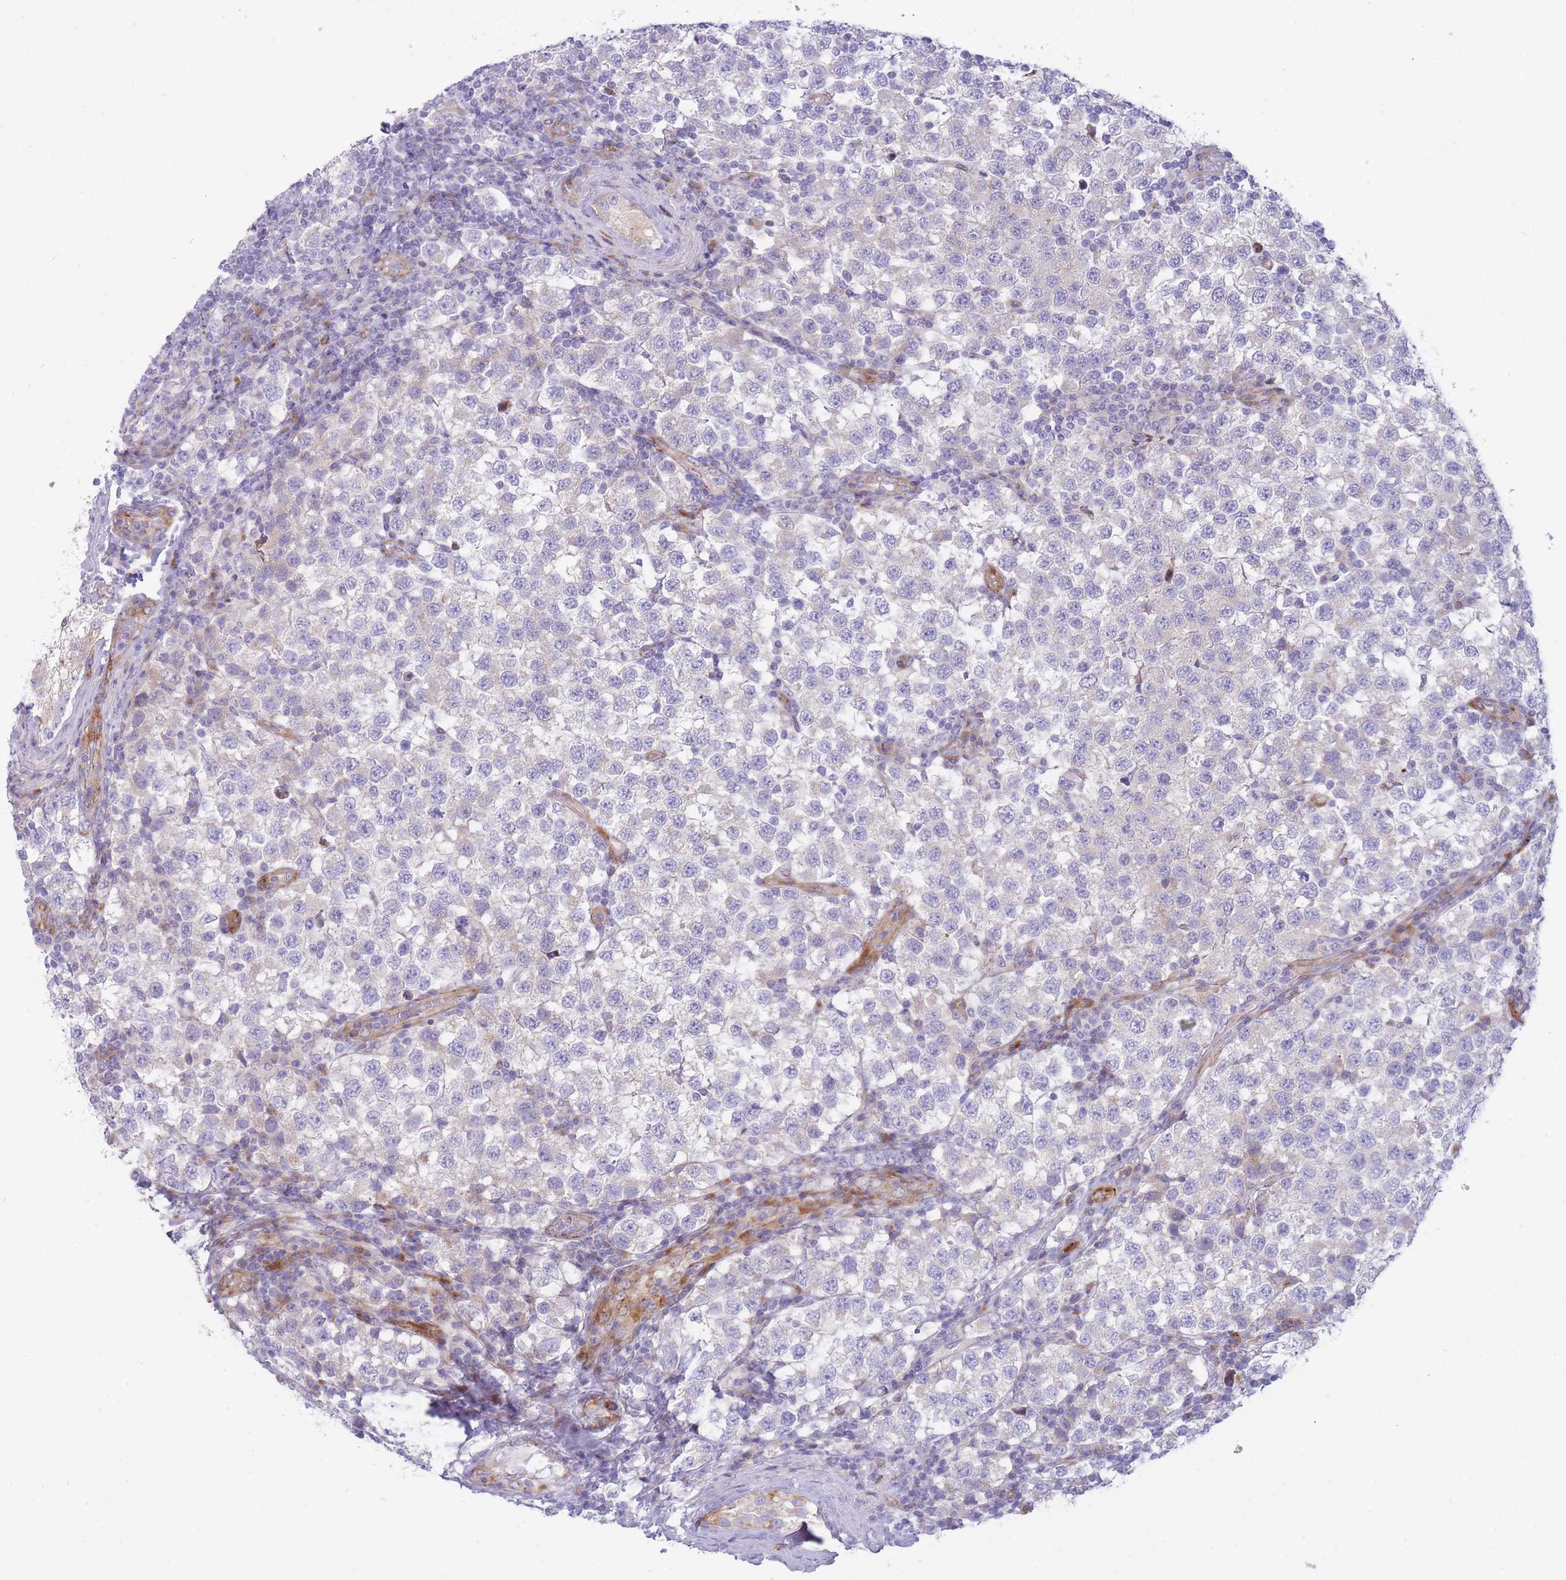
{"staining": {"intensity": "negative", "quantity": "none", "location": "none"}, "tissue": "testis cancer", "cell_type": "Tumor cells", "image_type": "cancer", "snomed": [{"axis": "morphology", "description": "Seminoma, NOS"}, {"axis": "topography", "description": "Testis"}], "caption": "This image is of testis cancer stained with immunohistochemistry (IHC) to label a protein in brown with the nuclei are counter-stained blue. There is no expression in tumor cells. Nuclei are stained in blue.", "gene": "ATP5MC2", "patient": {"sex": "male", "age": 34}}